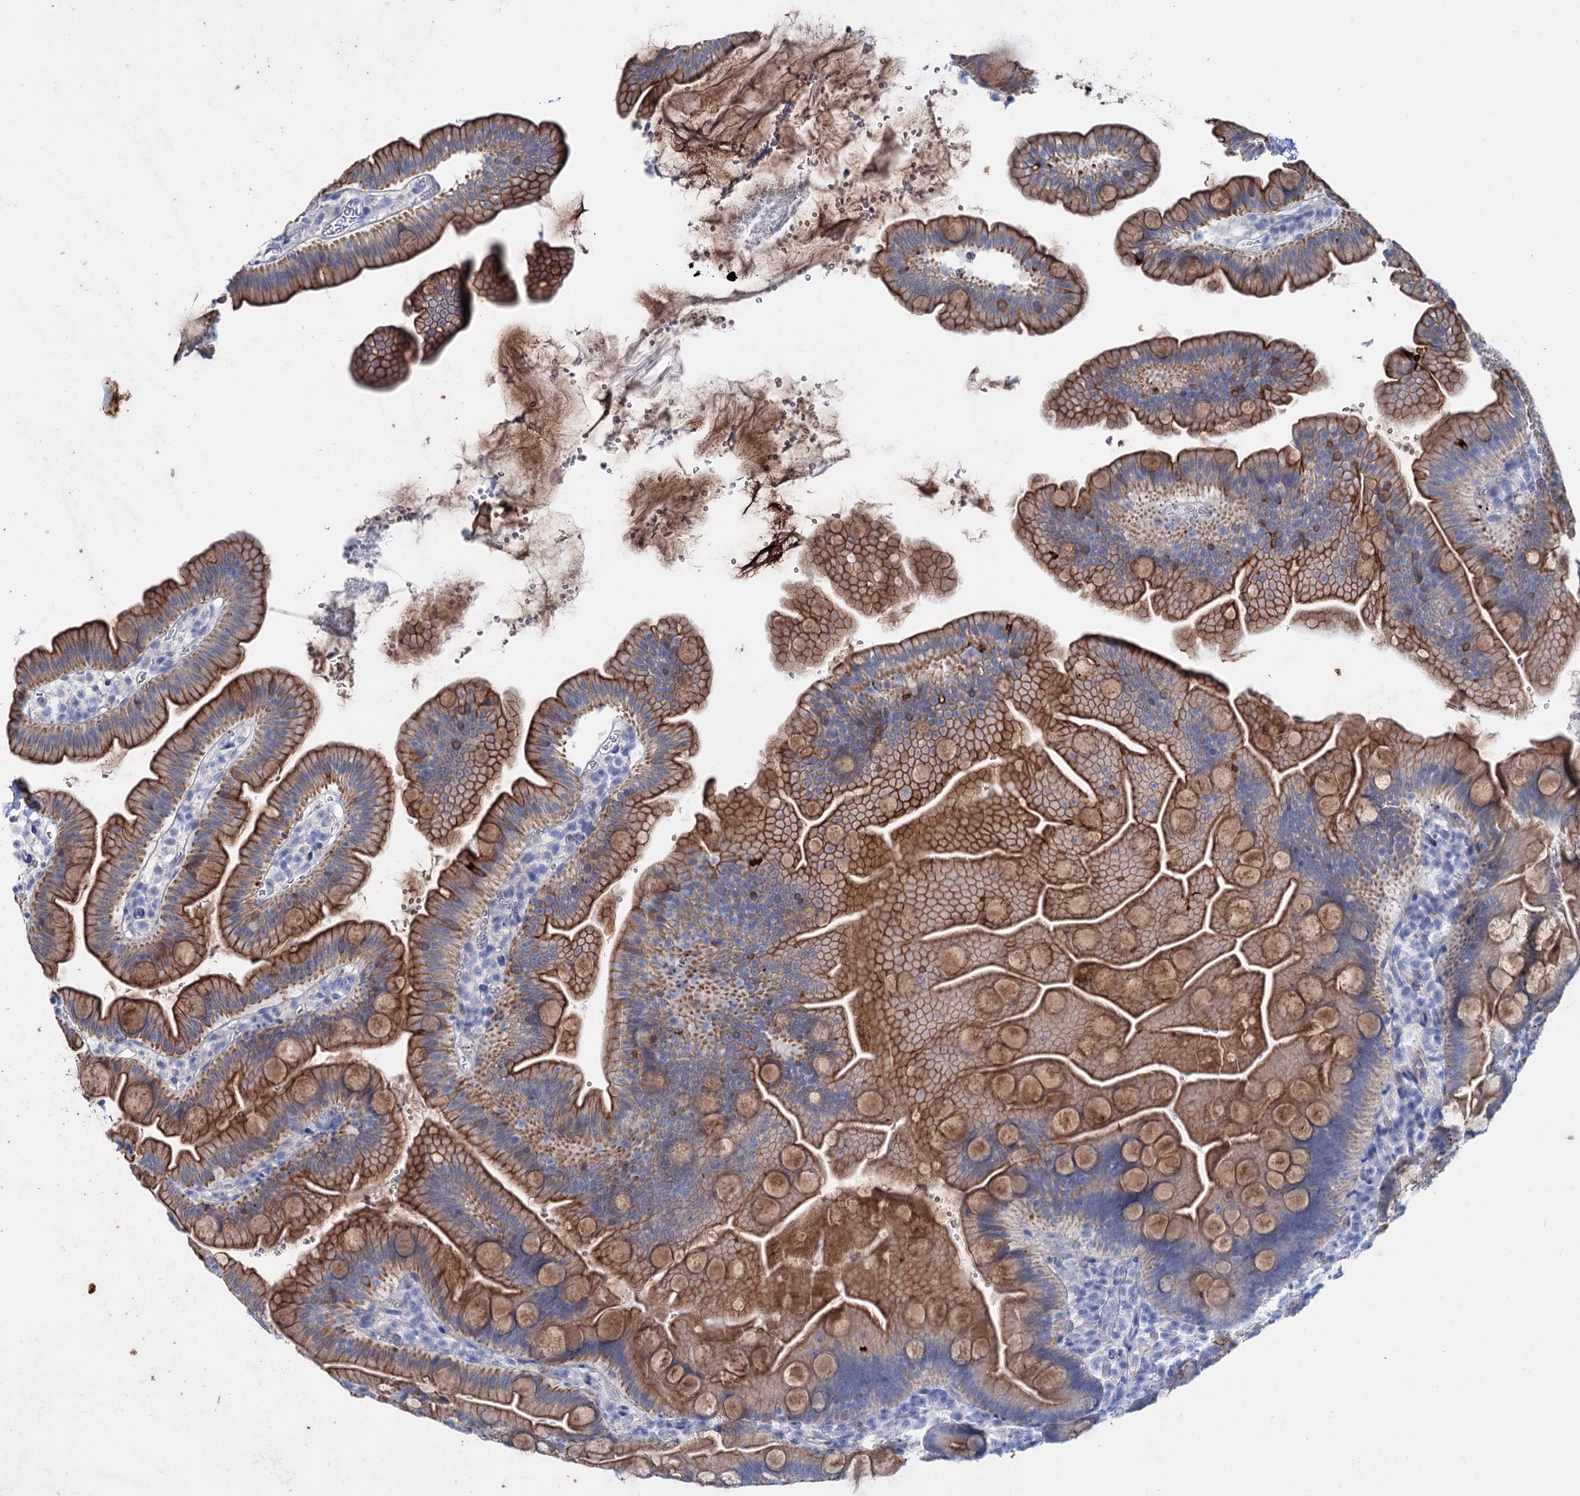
{"staining": {"intensity": "moderate", "quantity": ">75%", "location": "cytoplasmic/membranous"}, "tissue": "small intestine", "cell_type": "Glandular cells", "image_type": "normal", "snomed": [{"axis": "morphology", "description": "Normal tissue, NOS"}, {"axis": "topography", "description": "Small intestine"}], "caption": "Brown immunohistochemical staining in unremarkable human small intestine shows moderate cytoplasmic/membranous expression in about >75% of glandular cells.", "gene": "FAAP20", "patient": {"sex": "female", "age": 68}}